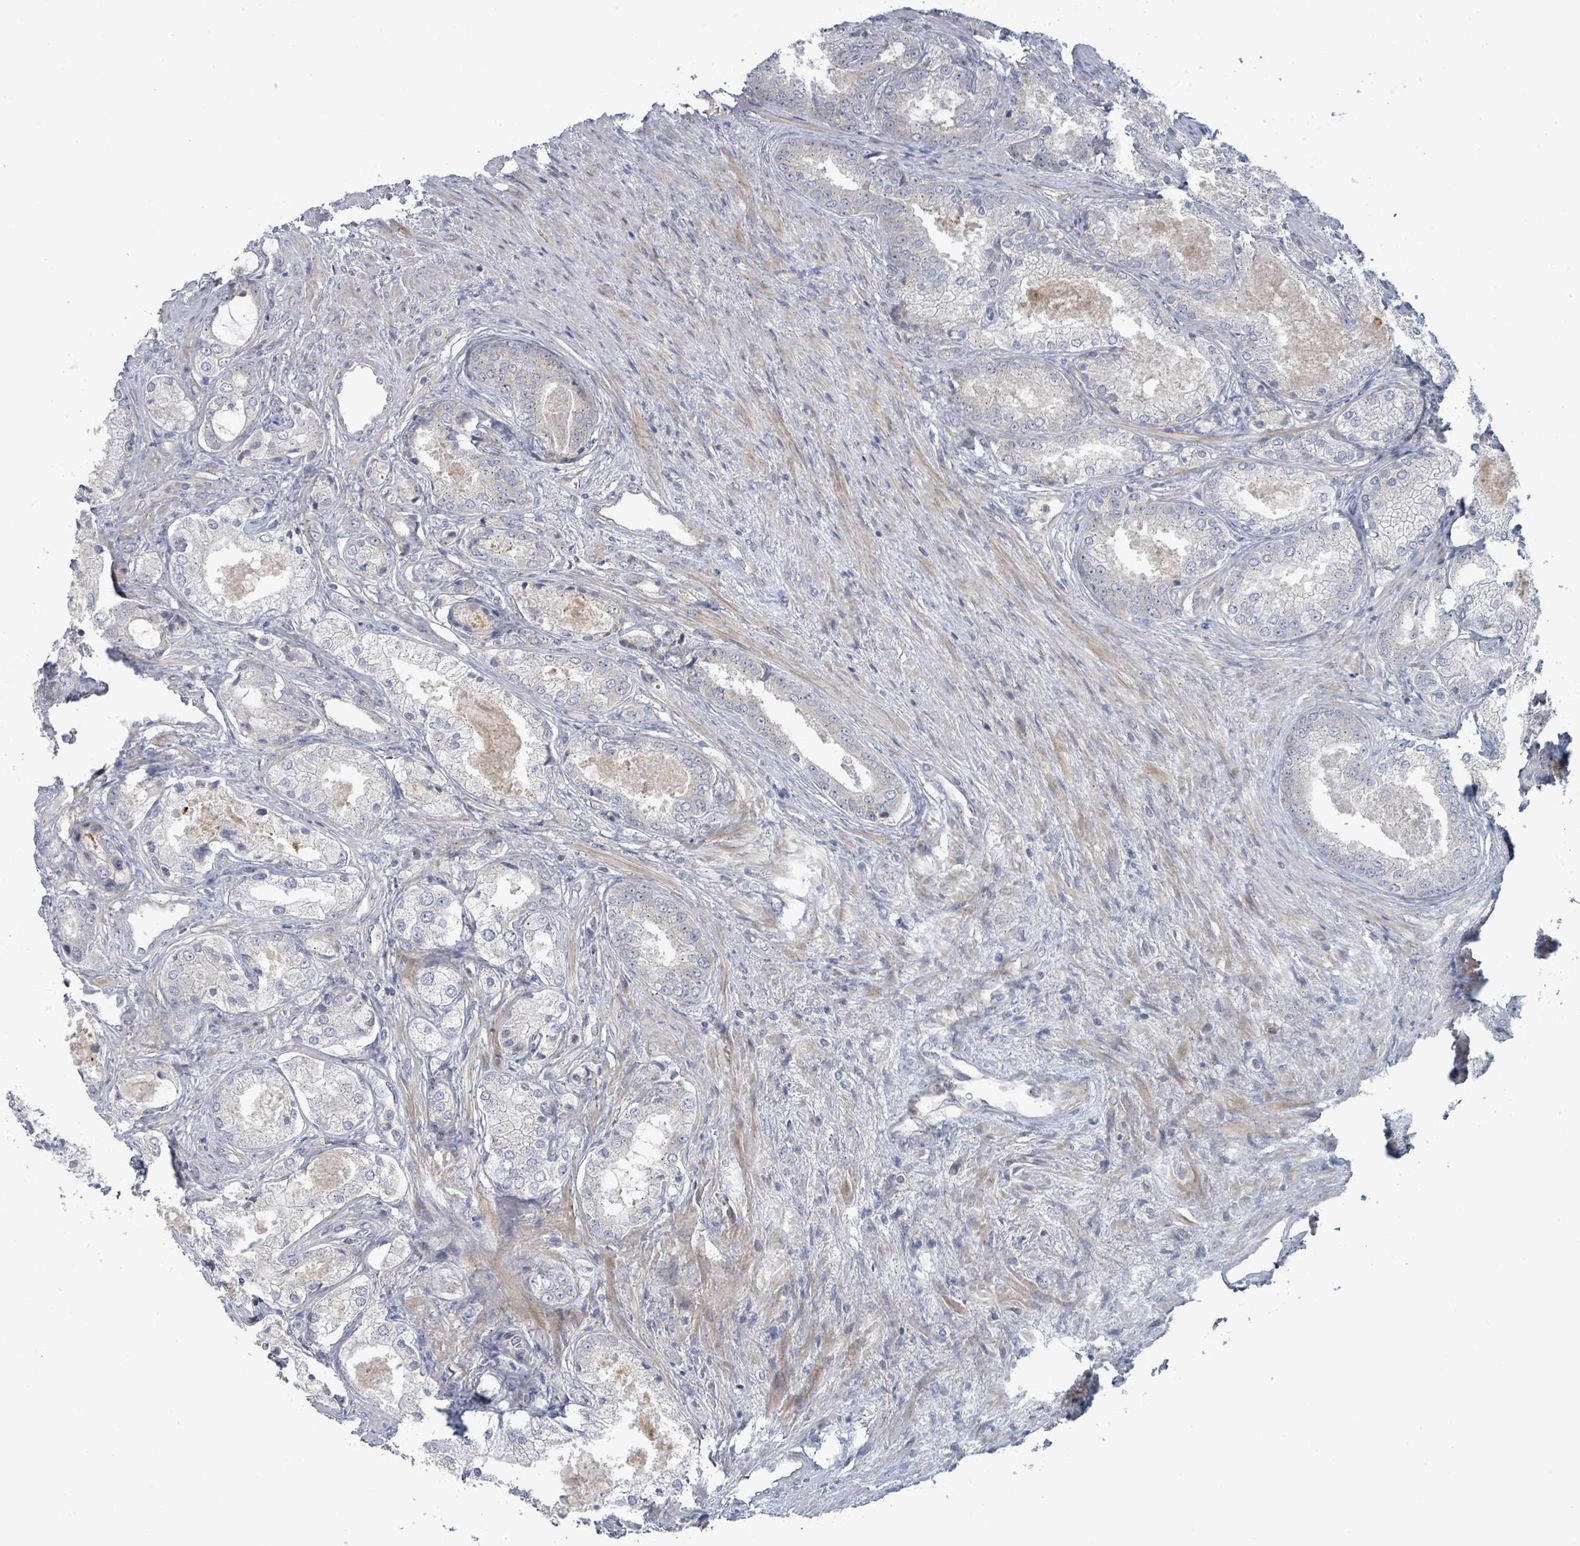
{"staining": {"intensity": "negative", "quantity": "none", "location": "none"}, "tissue": "prostate cancer", "cell_type": "Tumor cells", "image_type": "cancer", "snomed": [{"axis": "morphology", "description": "Adenocarcinoma, Low grade"}, {"axis": "topography", "description": "Prostate"}], "caption": "A high-resolution photomicrograph shows immunohistochemistry (IHC) staining of prostate cancer, which displays no significant expression in tumor cells.", "gene": "COL5A3", "patient": {"sex": "male", "age": 68}}